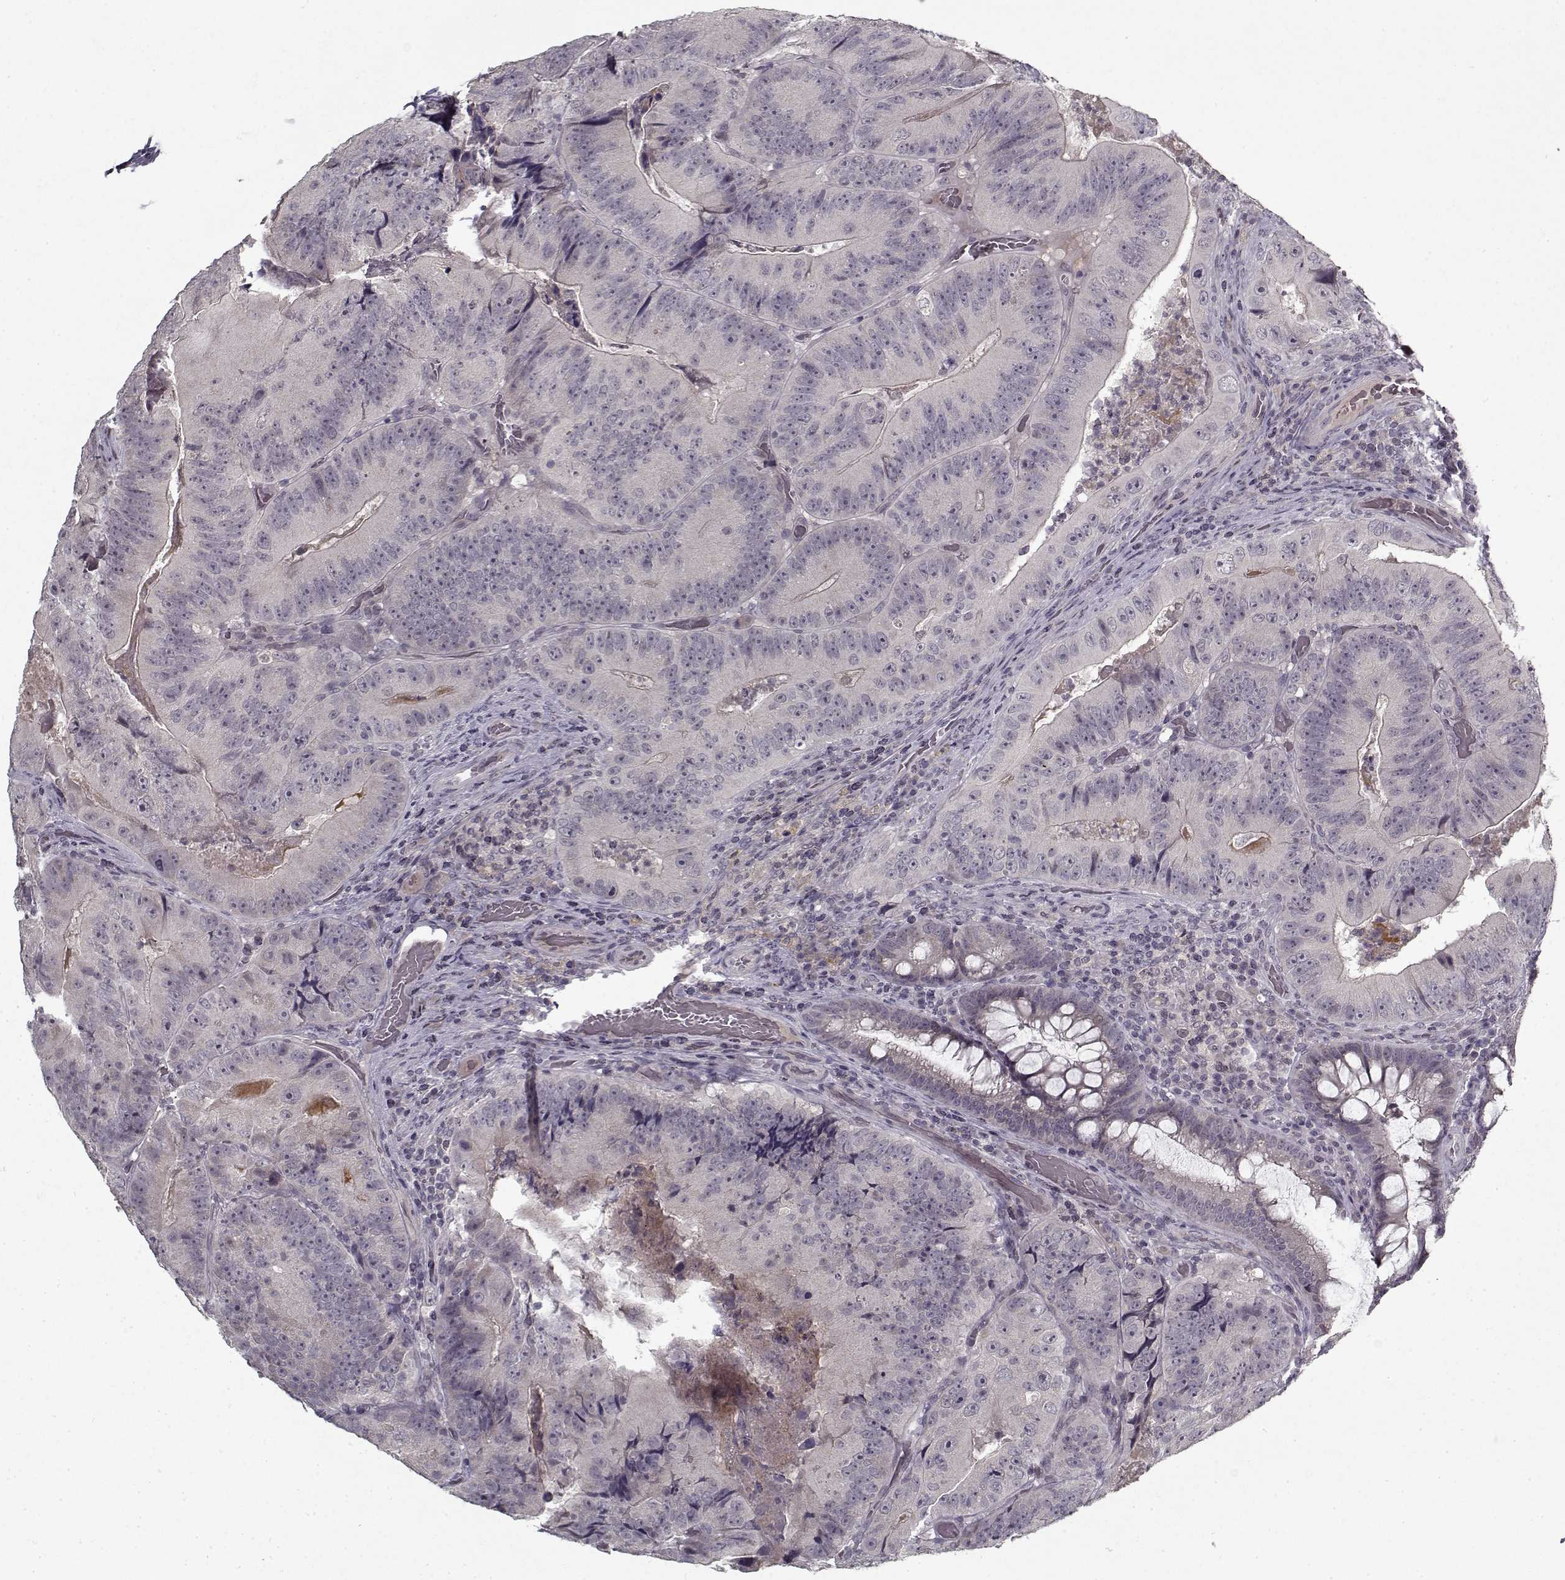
{"staining": {"intensity": "negative", "quantity": "none", "location": "none"}, "tissue": "colorectal cancer", "cell_type": "Tumor cells", "image_type": "cancer", "snomed": [{"axis": "morphology", "description": "Adenocarcinoma, NOS"}, {"axis": "topography", "description": "Colon"}], "caption": "Immunohistochemistry (IHC) image of neoplastic tissue: human colorectal cancer (adenocarcinoma) stained with DAB (3,3'-diaminobenzidine) shows no significant protein positivity in tumor cells.", "gene": "LAMA2", "patient": {"sex": "female", "age": 86}}